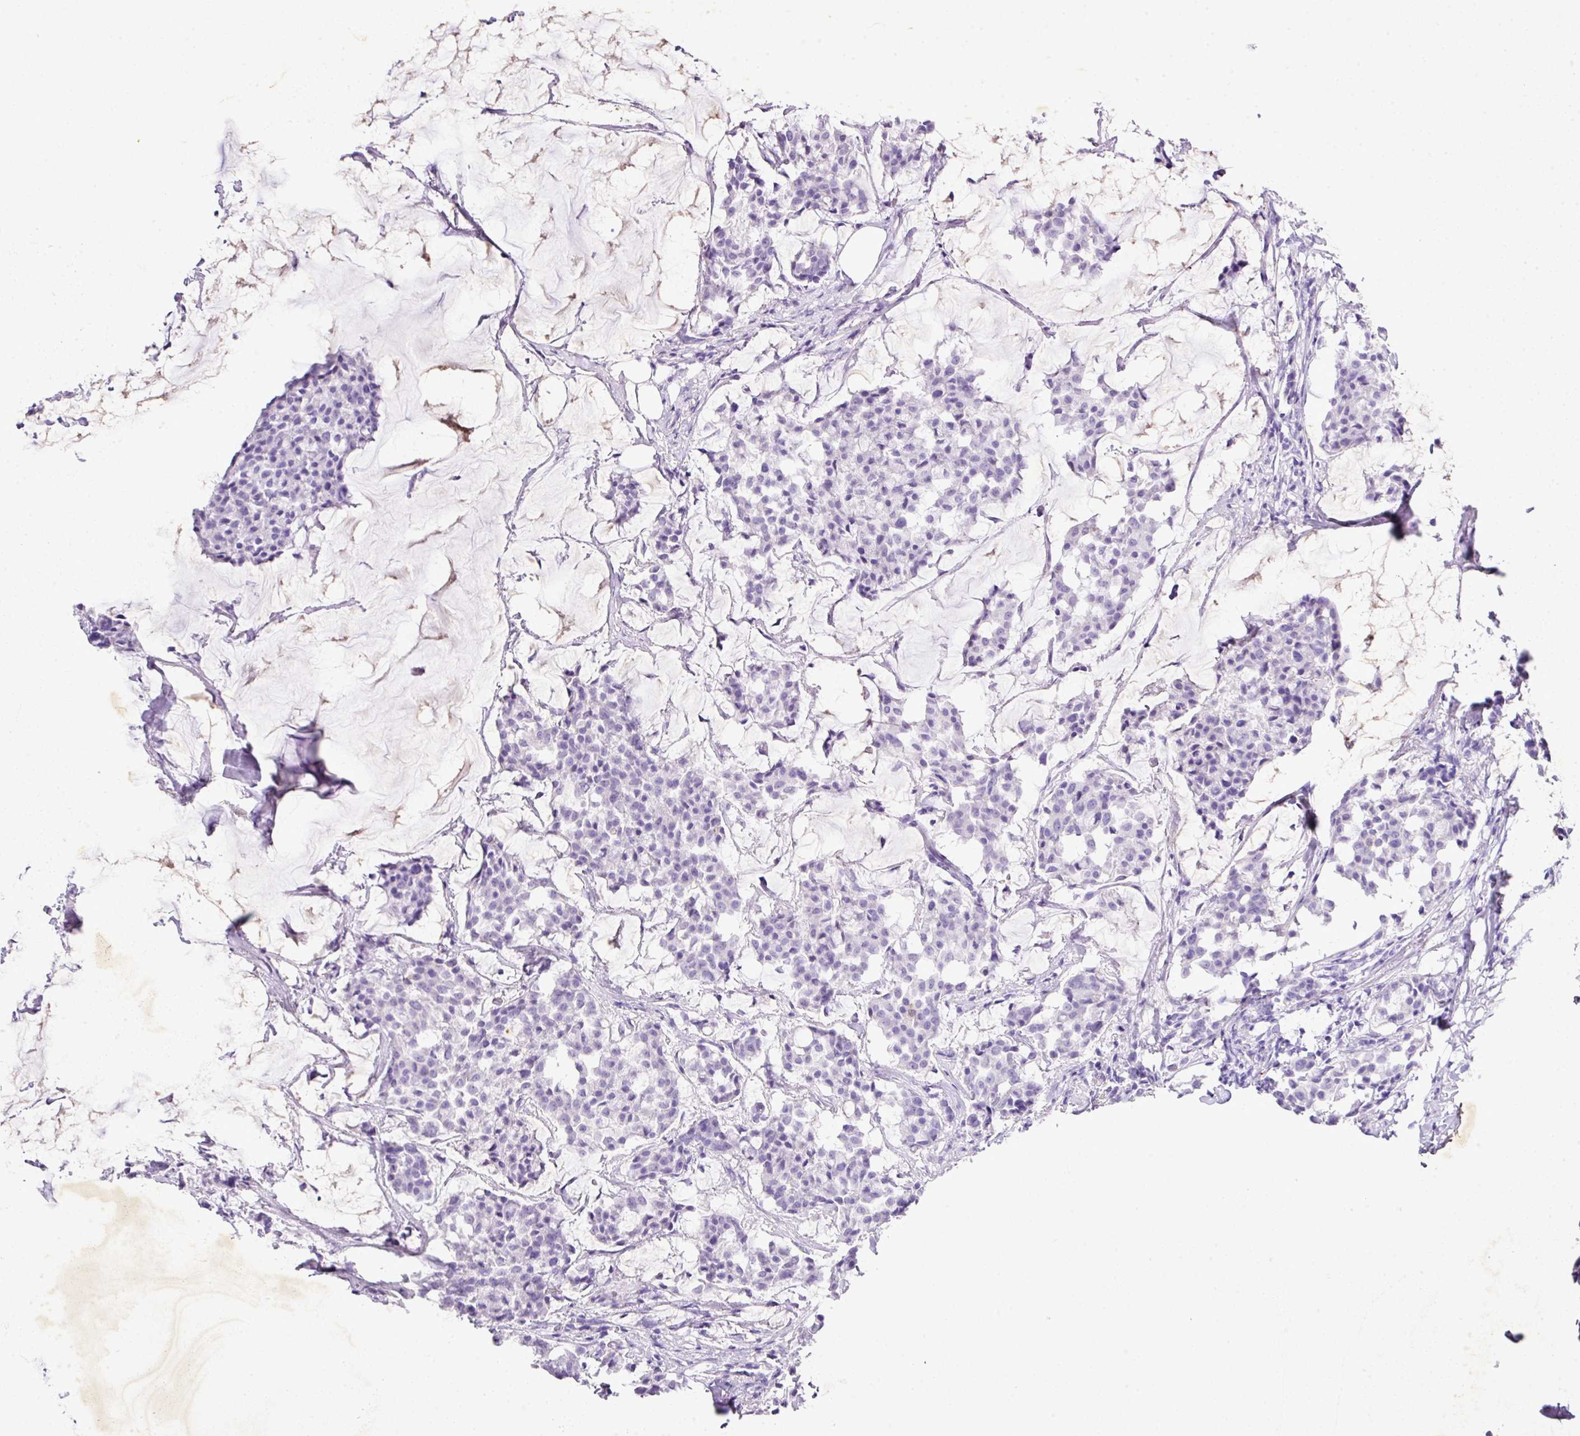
{"staining": {"intensity": "negative", "quantity": "none", "location": "none"}, "tissue": "breast cancer", "cell_type": "Tumor cells", "image_type": "cancer", "snomed": [{"axis": "morphology", "description": "Duct carcinoma"}, {"axis": "topography", "description": "Breast"}], "caption": "DAB immunohistochemical staining of breast cancer exhibits no significant staining in tumor cells. Brightfield microscopy of immunohistochemistry stained with DAB (3,3'-diaminobenzidine) (brown) and hematoxylin (blue), captured at high magnification.", "gene": "KCNJ11", "patient": {"sex": "female", "age": 93}}